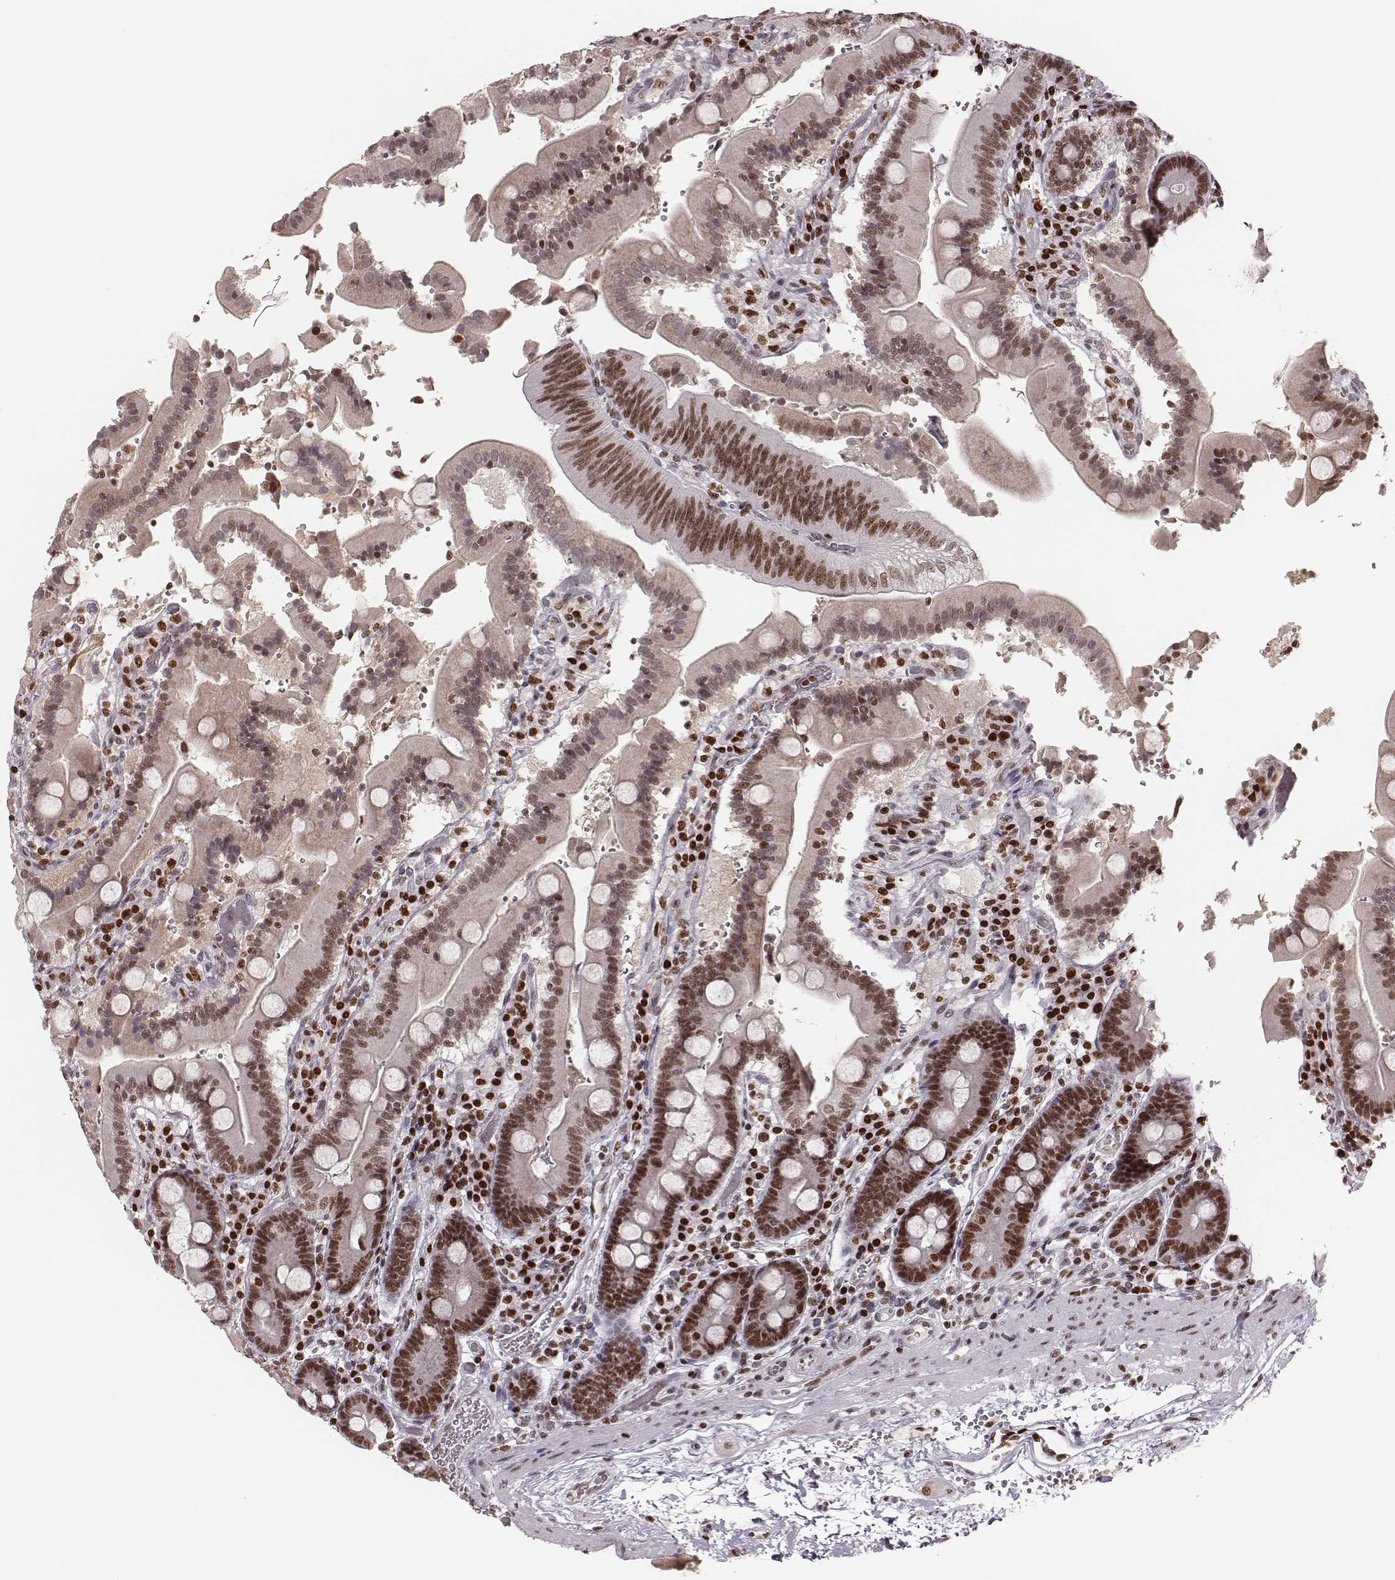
{"staining": {"intensity": "moderate", "quantity": ">75%", "location": "nuclear"}, "tissue": "duodenum", "cell_type": "Glandular cells", "image_type": "normal", "snomed": [{"axis": "morphology", "description": "Normal tissue, NOS"}, {"axis": "topography", "description": "Duodenum"}], "caption": "Protein expression by immunohistochemistry (IHC) demonstrates moderate nuclear staining in approximately >75% of glandular cells in benign duodenum. (IHC, brightfield microscopy, high magnification).", "gene": "PARP1", "patient": {"sex": "female", "age": 62}}